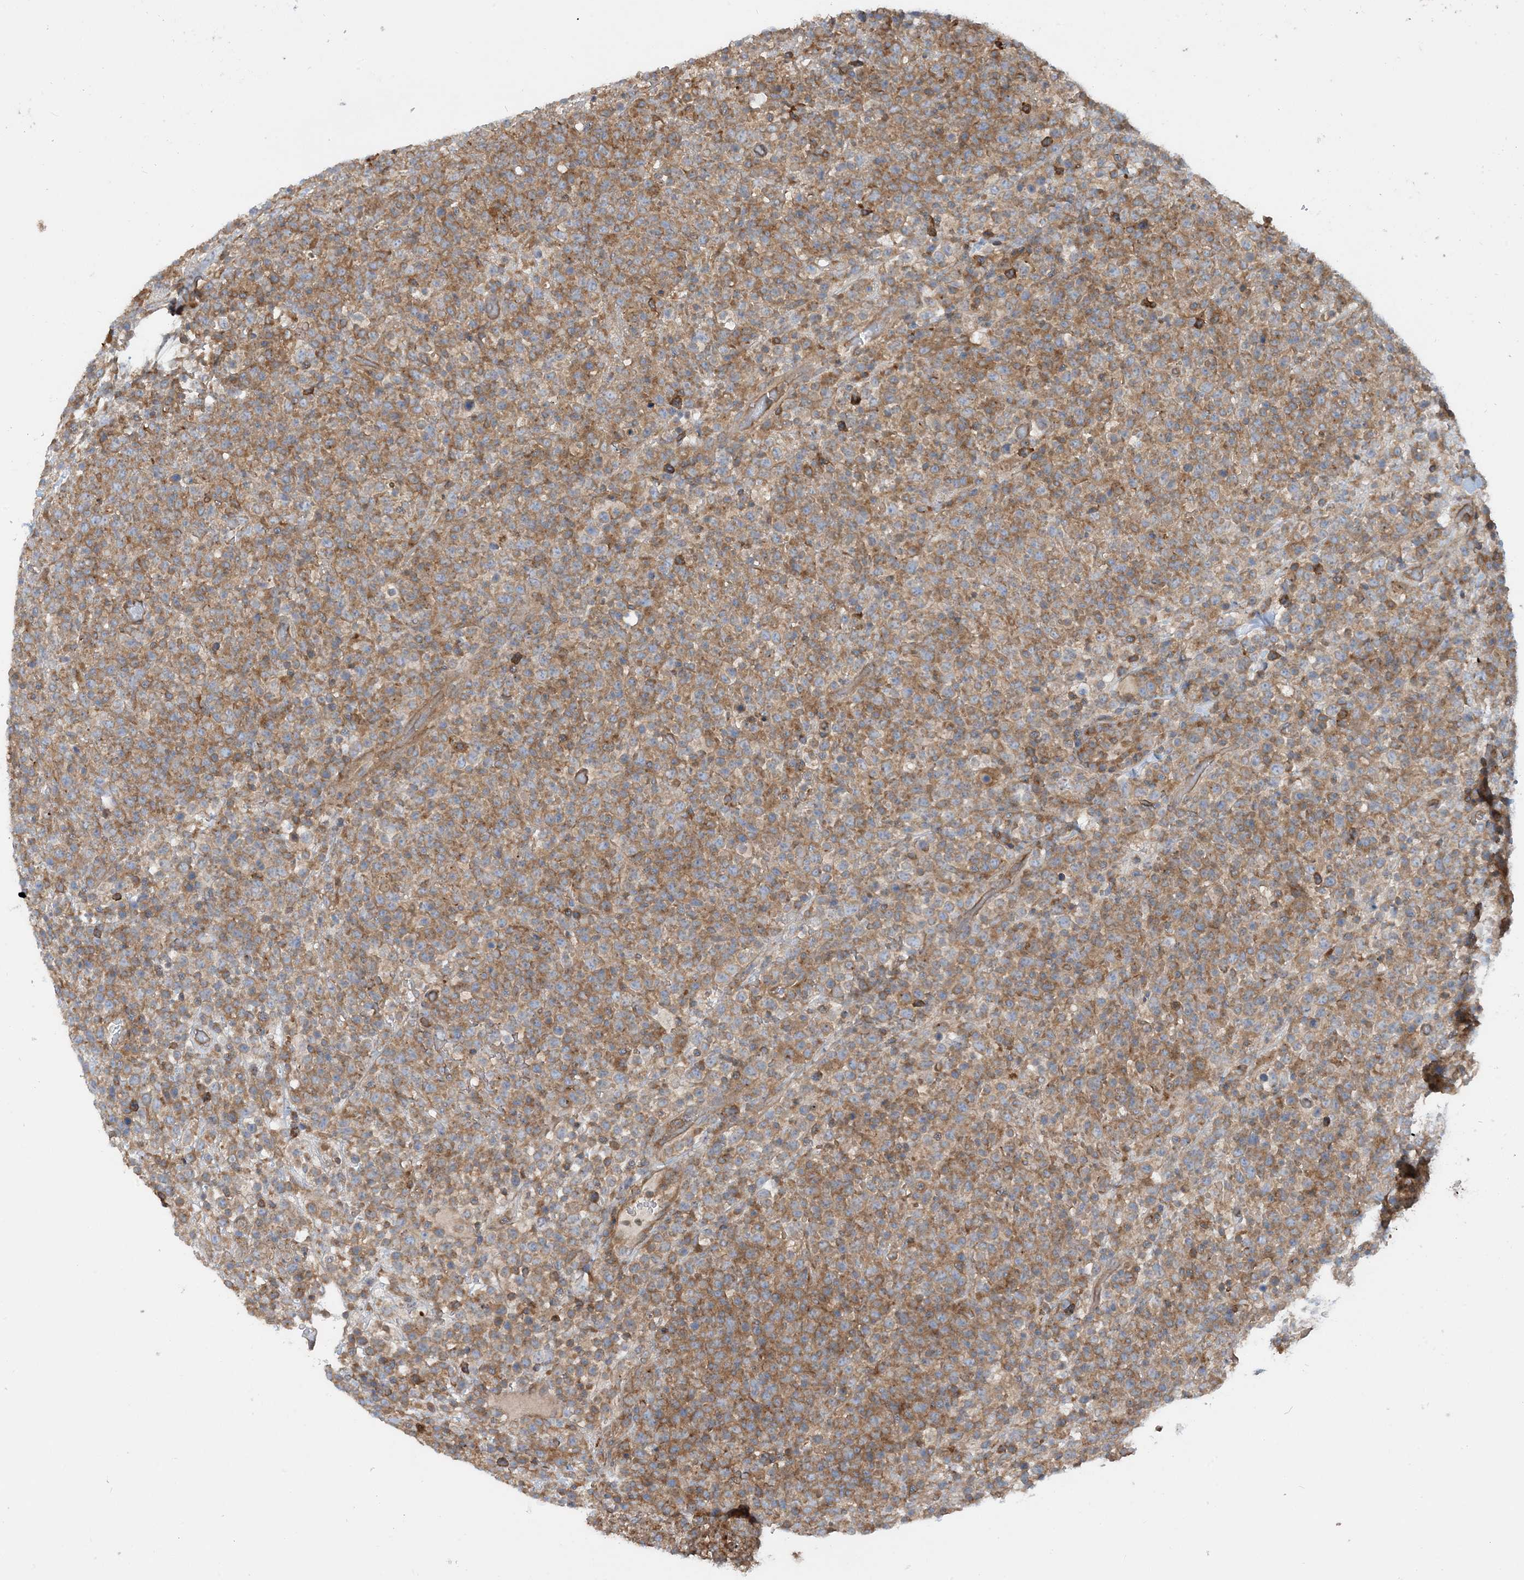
{"staining": {"intensity": "moderate", "quantity": ">75%", "location": "cytoplasmic/membranous"}, "tissue": "lymphoma", "cell_type": "Tumor cells", "image_type": "cancer", "snomed": [{"axis": "morphology", "description": "Malignant lymphoma, non-Hodgkin's type, High grade"}, {"axis": "topography", "description": "Colon"}], "caption": "Human malignant lymphoma, non-Hodgkin's type (high-grade) stained with a brown dye shows moderate cytoplasmic/membranous positive expression in approximately >75% of tumor cells.", "gene": "SFMBT2", "patient": {"sex": "female", "age": 53}}